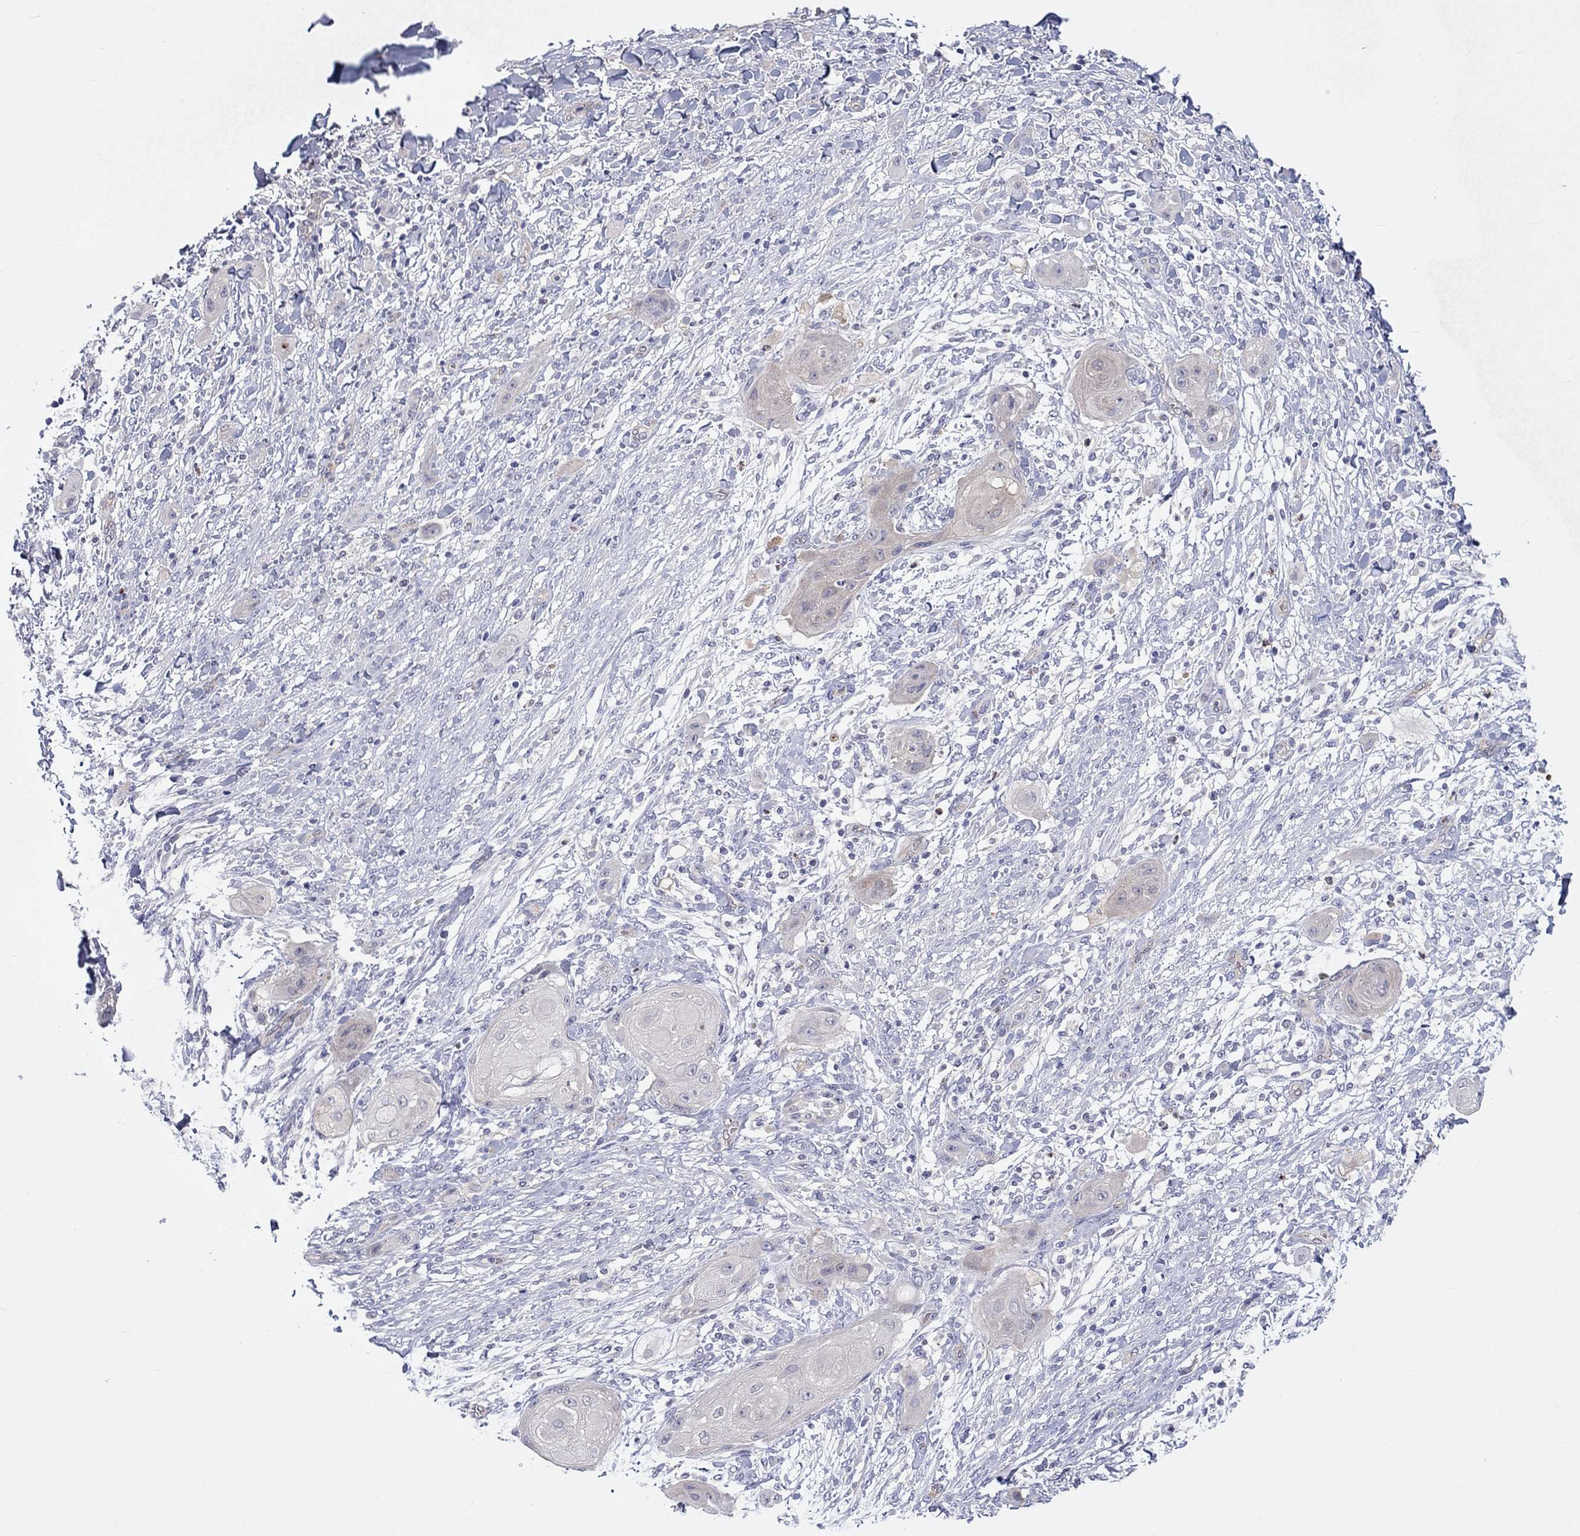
{"staining": {"intensity": "negative", "quantity": "none", "location": "none"}, "tissue": "skin cancer", "cell_type": "Tumor cells", "image_type": "cancer", "snomed": [{"axis": "morphology", "description": "Squamous cell carcinoma, NOS"}, {"axis": "topography", "description": "Skin"}], "caption": "The immunohistochemistry micrograph has no significant positivity in tumor cells of squamous cell carcinoma (skin) tissue.", "gene": "ABCG4", "patient": {"sex": "male", "age": 62}}